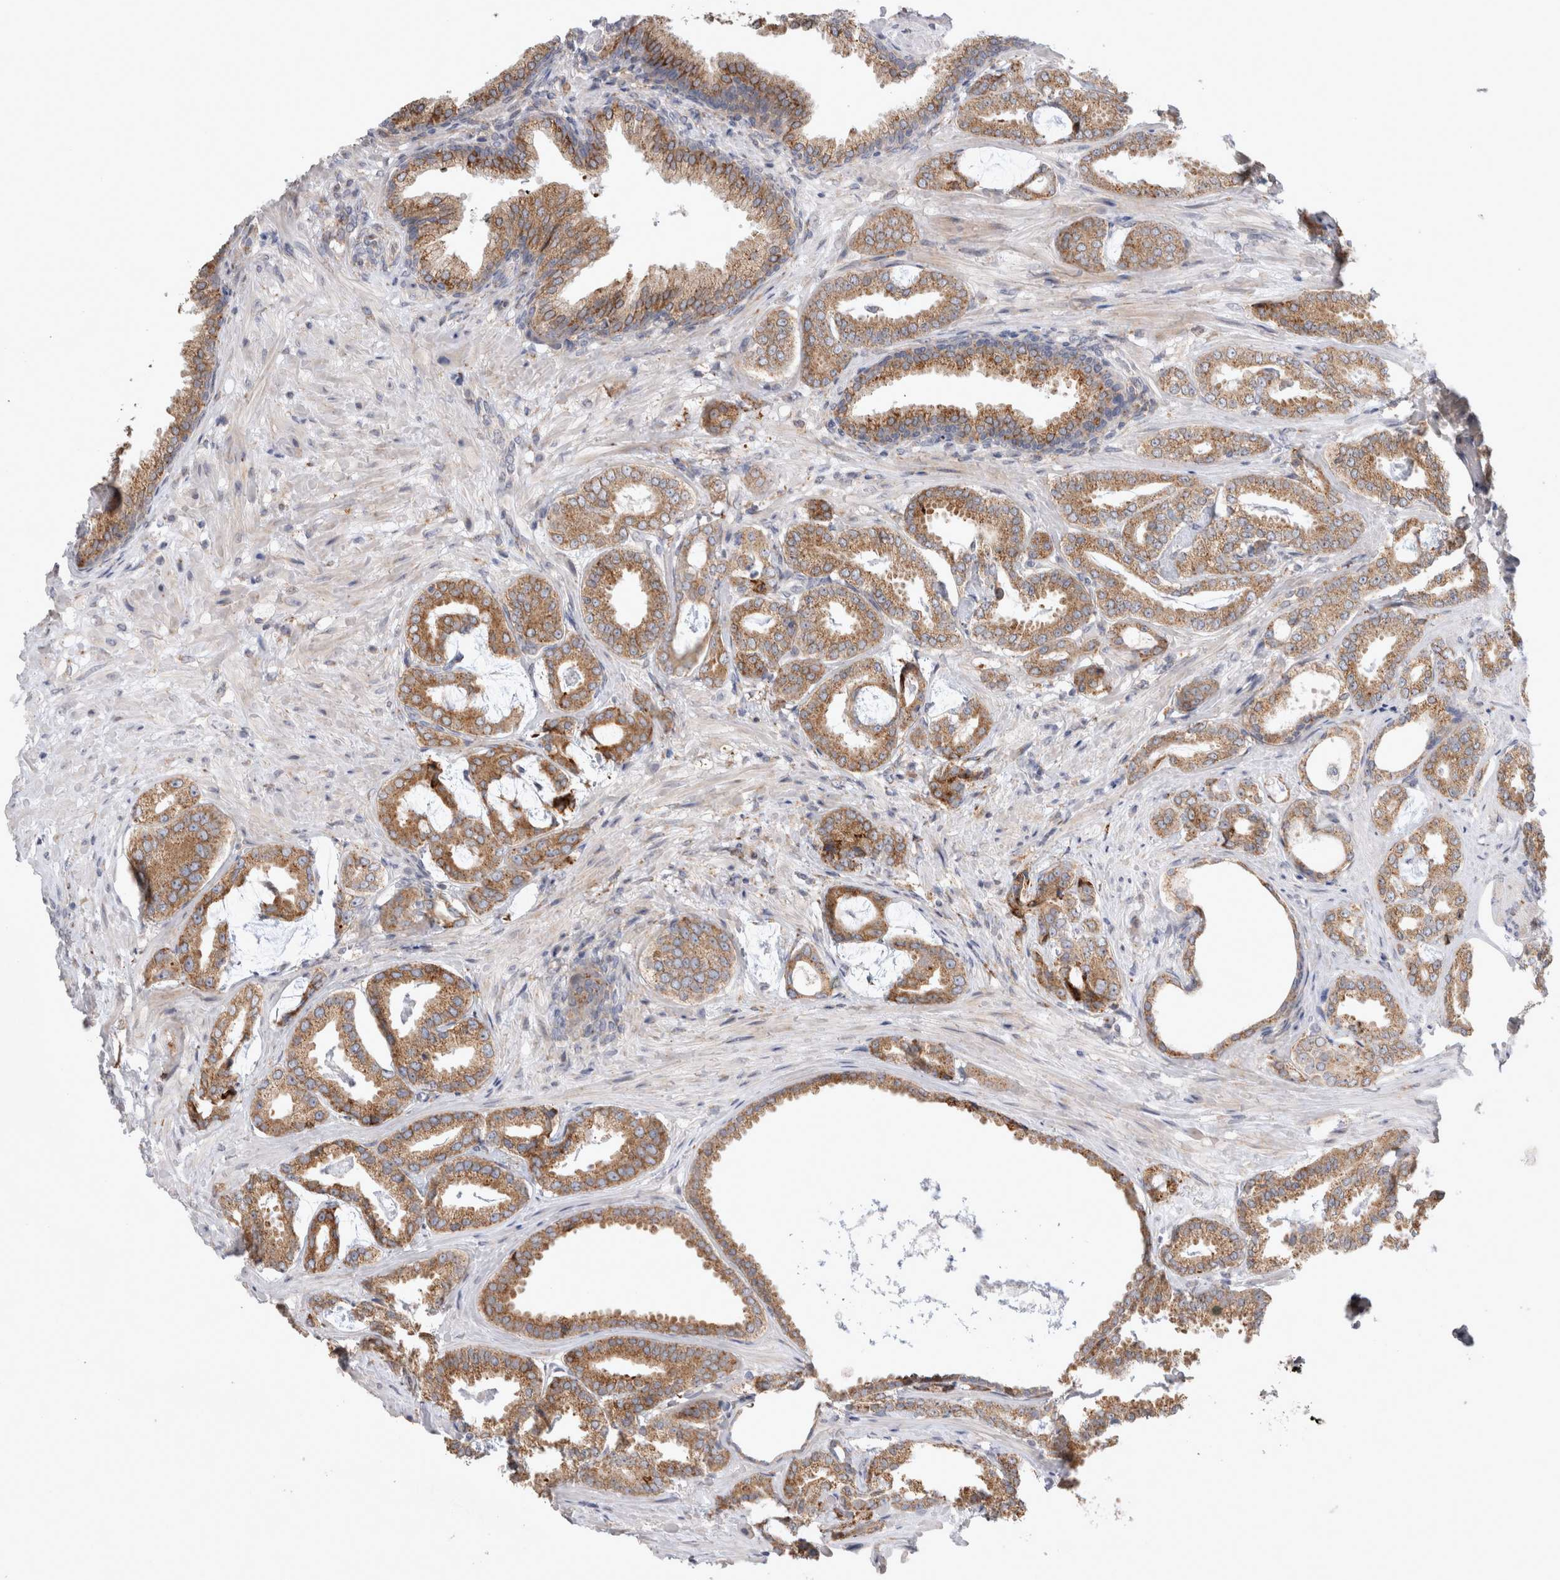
{"staining": {"intensity": "moderate", "quantity": ">75%", "location": "cytoplasmic/membranous"}, "tissue": "prostate cancer", "cell_type": "Tumor cells", "image_type": "cancer", "snomed": [{"axis": "morphology", "description": "Adenocarcinoma, Low grade"}, {"axis": "topography", "description": "Prostate"}], "caption": "A high-resolution micrograph shows IHC staining of low-grade adenocarcinoma (prostate), which exhibits moderate cytoplasmic/membranous staining in approximately >75% of tumor cells.", "gene": "TRMT9B", "patient": {"sex": "male", "age": 71}}